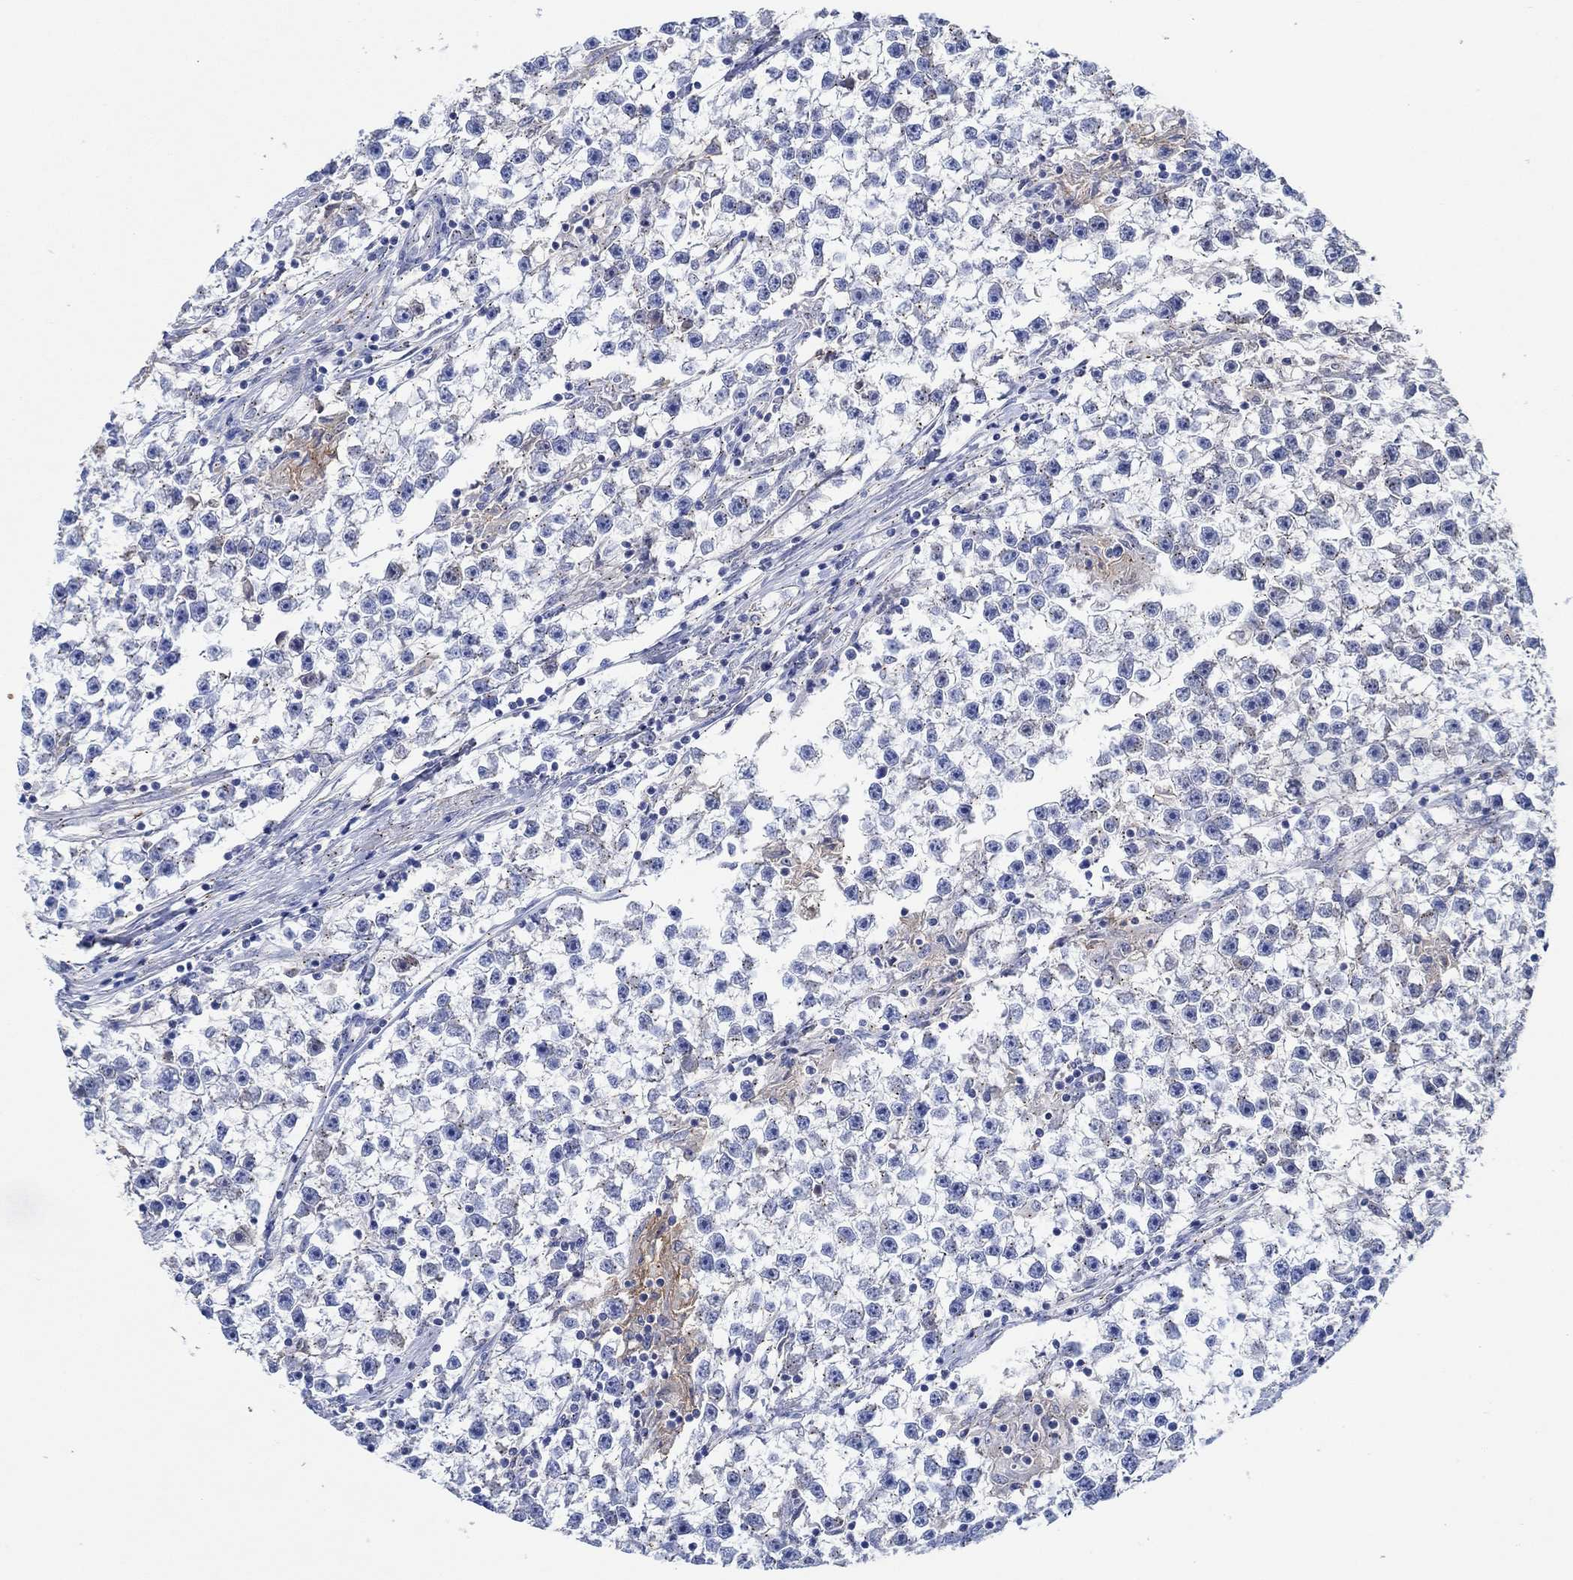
{"staining": {"intensity": "negative", "quantity": "none", "location": "none"}, "tissue": "testis cancer", "cell_type": "Tumor cells", "image_type": "cancer", "snomed": [{"axis": "morphology", "description": "Seminoma, NOS"}, {"axis": "topography", "description": "Testis"}], "caption": "Image shows no protein staining in tumor cells of testis cancer tissue.", "gene": "CPM", "patient": {"sex": "male", "age": 59}}